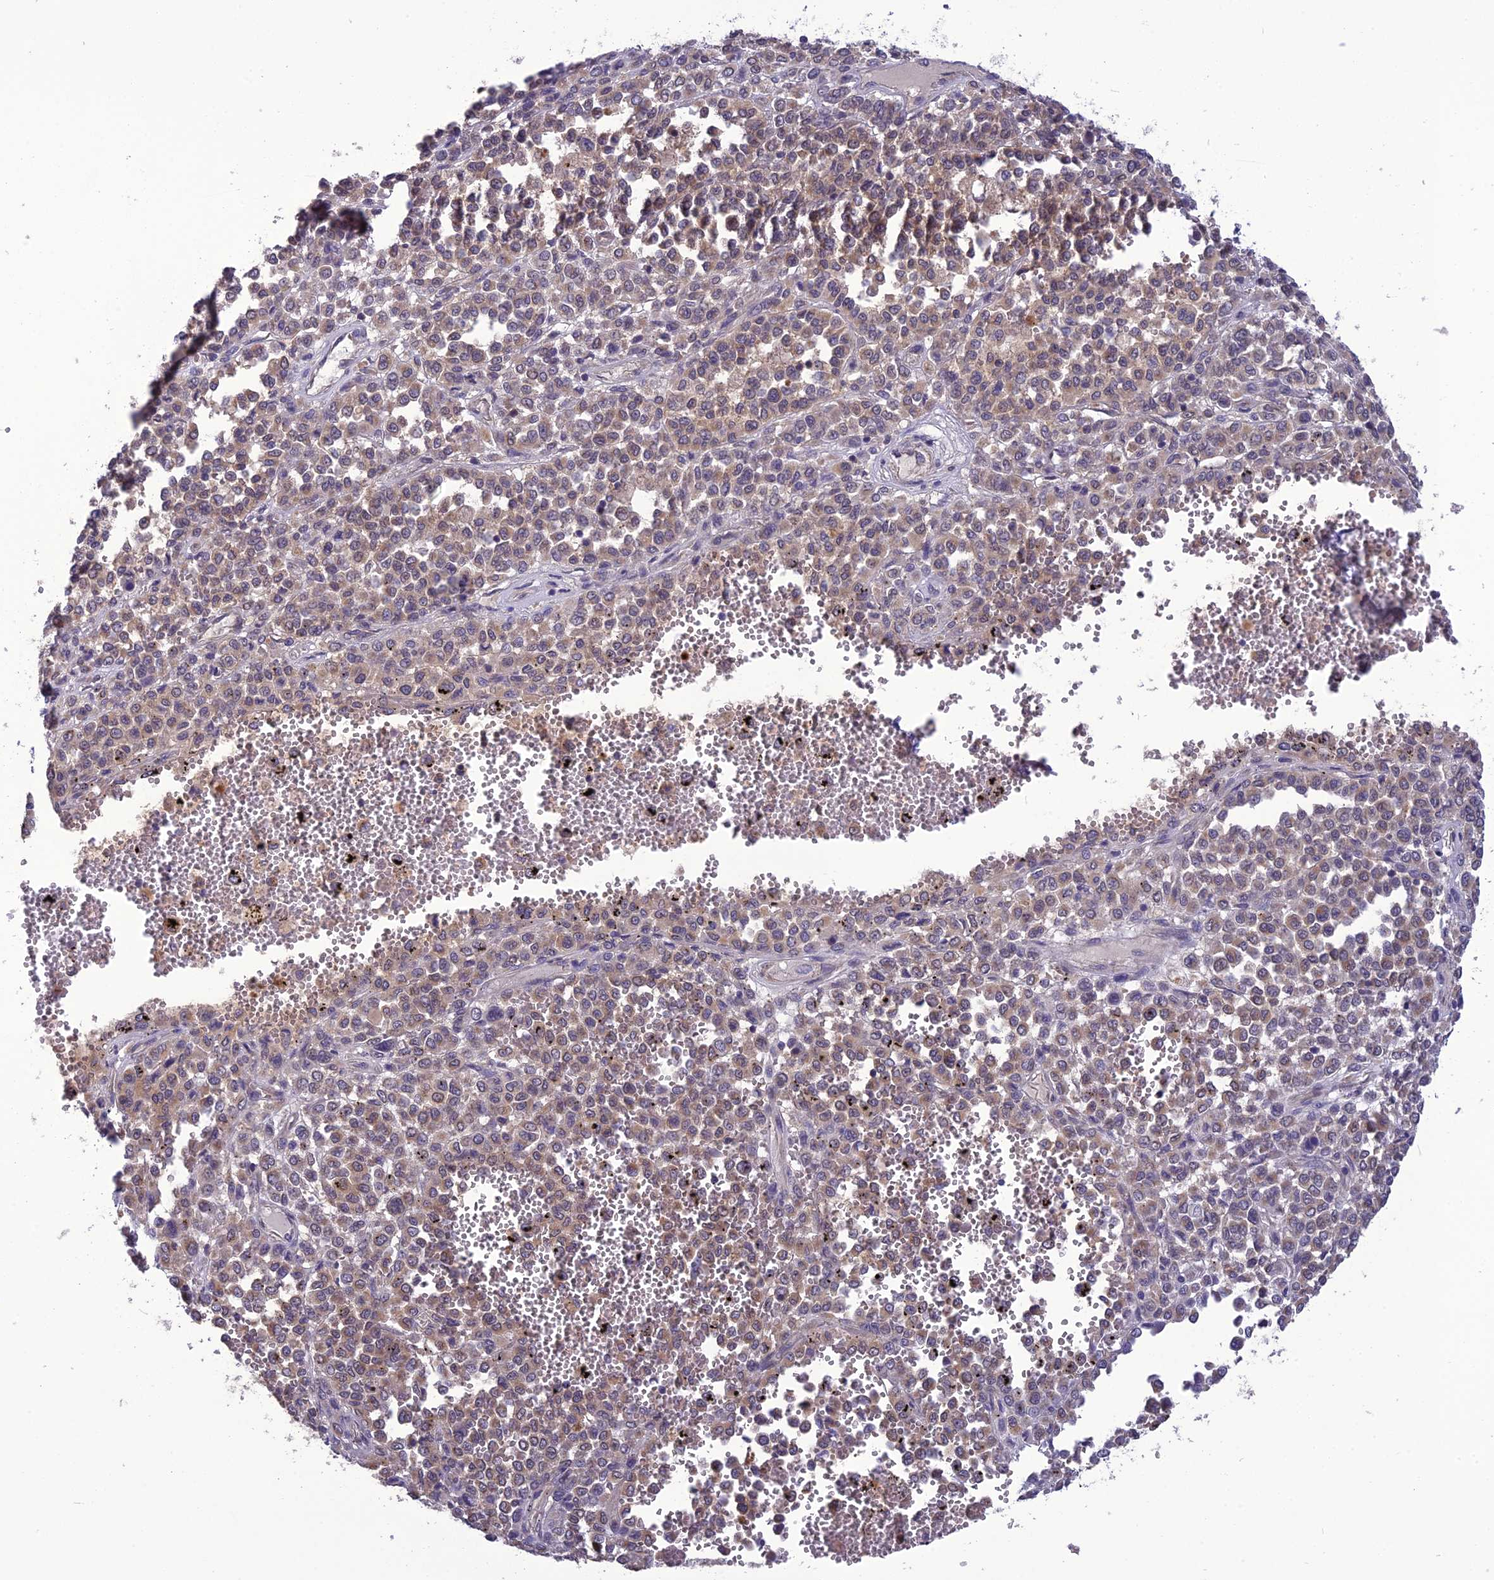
{"staining": {"intensity": "weak", "quantity": "25%-75%", "location": "cytoplasmic/membranous"}, "tissue": "melanoma", "cell_type": "Tumor cells", "image_type": "cancer", "snomed": [{"axis": "morphology", "description": "Malignant melanoma, Metastatic site"}, {"axis": "topography", "description": "Pancreas"}], "caption": "A brown stain highlights weak cytoplasmic/membranous expression of a protein in malignant melanoma (metastatic site) tumor cells.", "gene": "PSMF1", "patient": {"sex": "female", "age": 30}}